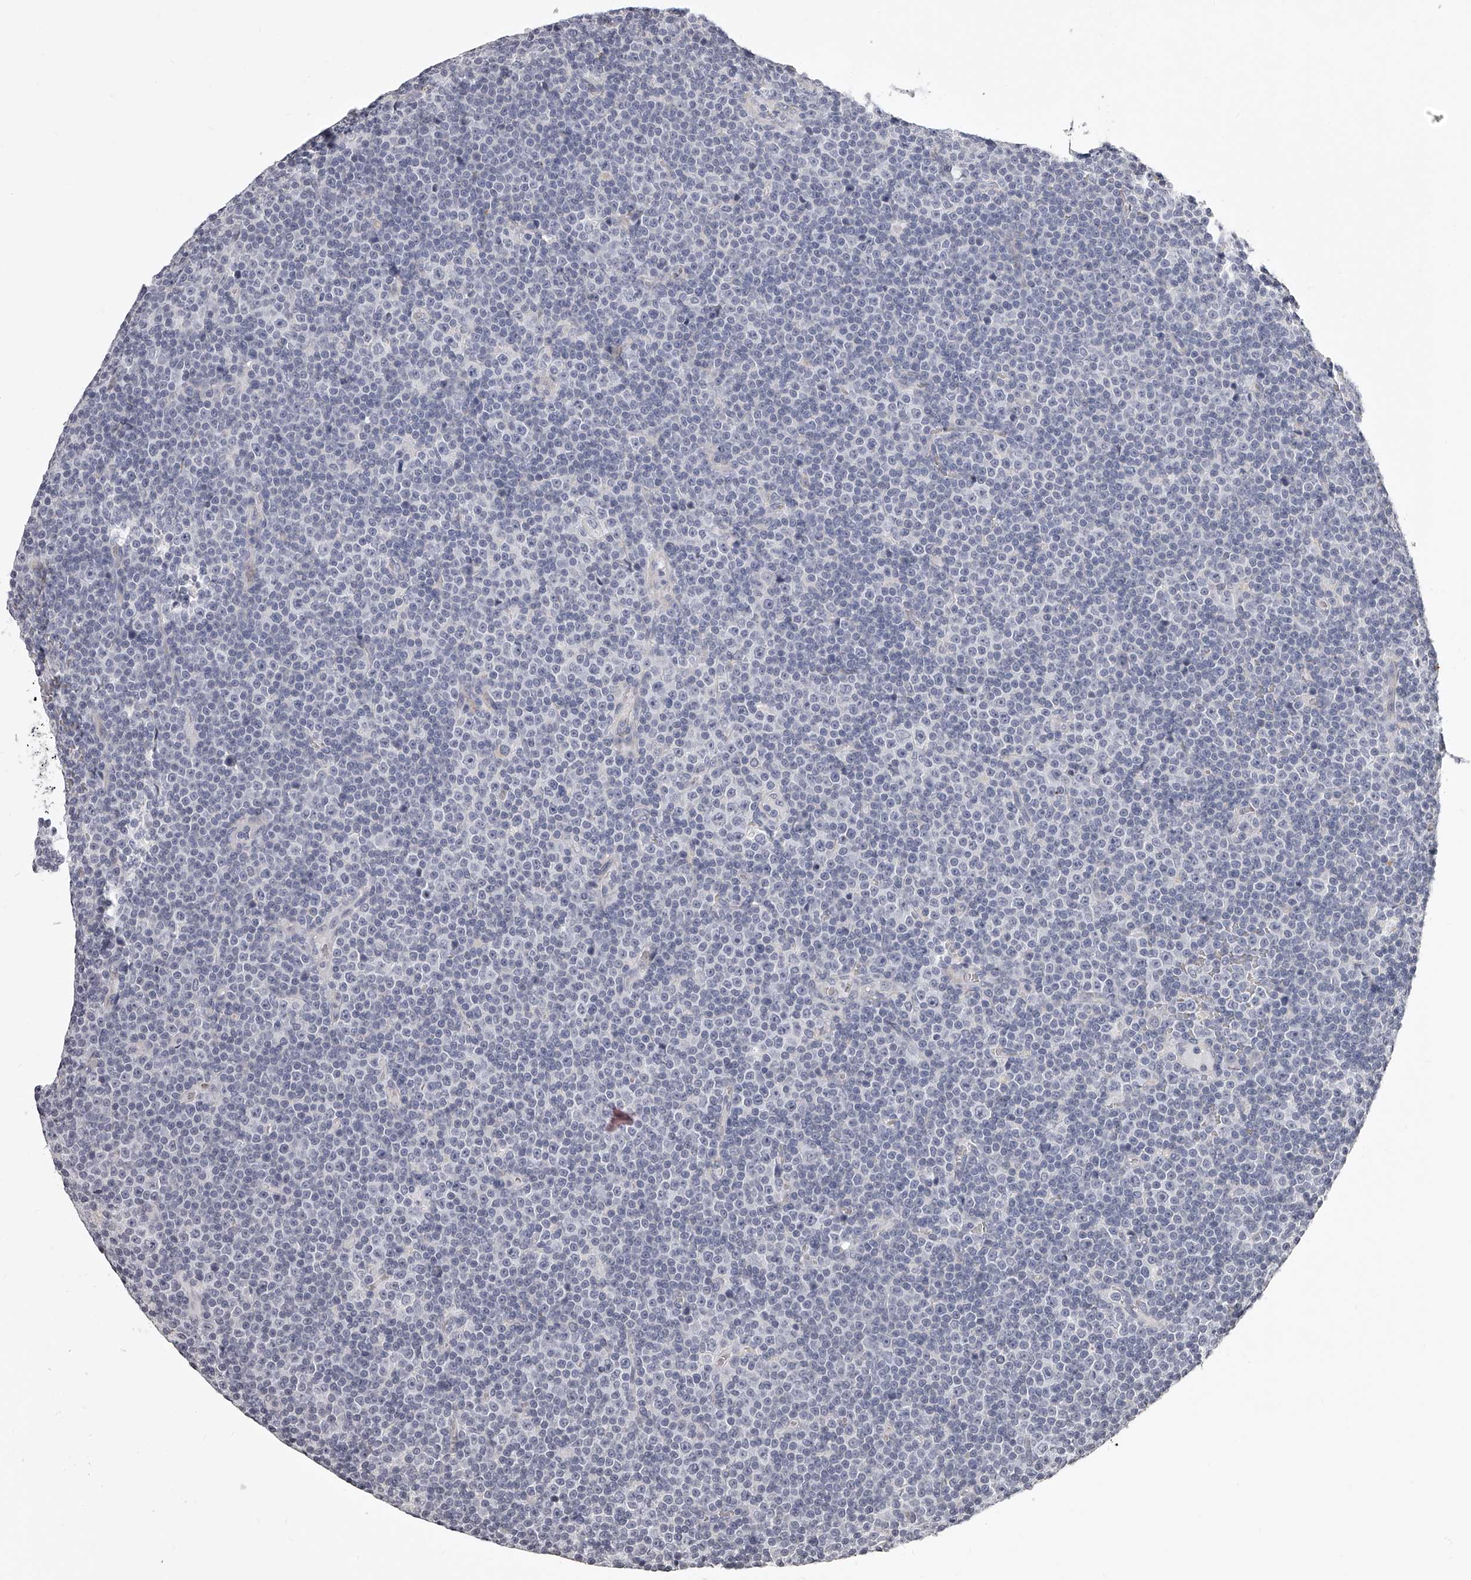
{"staining": {"intensity": "negative", "quantity": "none", "location": "none"}, "tissue": "lymphoma", "cell_type": "Tumor cells", "image_type": "cancer", "snomed": [{"axis": "morphology", "description": "Malignant lymphoma, non-Hodgkin's type, Low grade"}, {"axis": "topography", "description": "Lymph node"}], "caption": "Immunohistochemistry photomicrograph of neoplastic tissue: malignant lymphoma, non-Hodgkin's type (low-grade) stained with DAB (3,3'-diaminobenzidine) demonstrates no significant protein staining in tumor cells.", "gene": "DMRT1", "patient": {"sex": "female", "age": 67}}